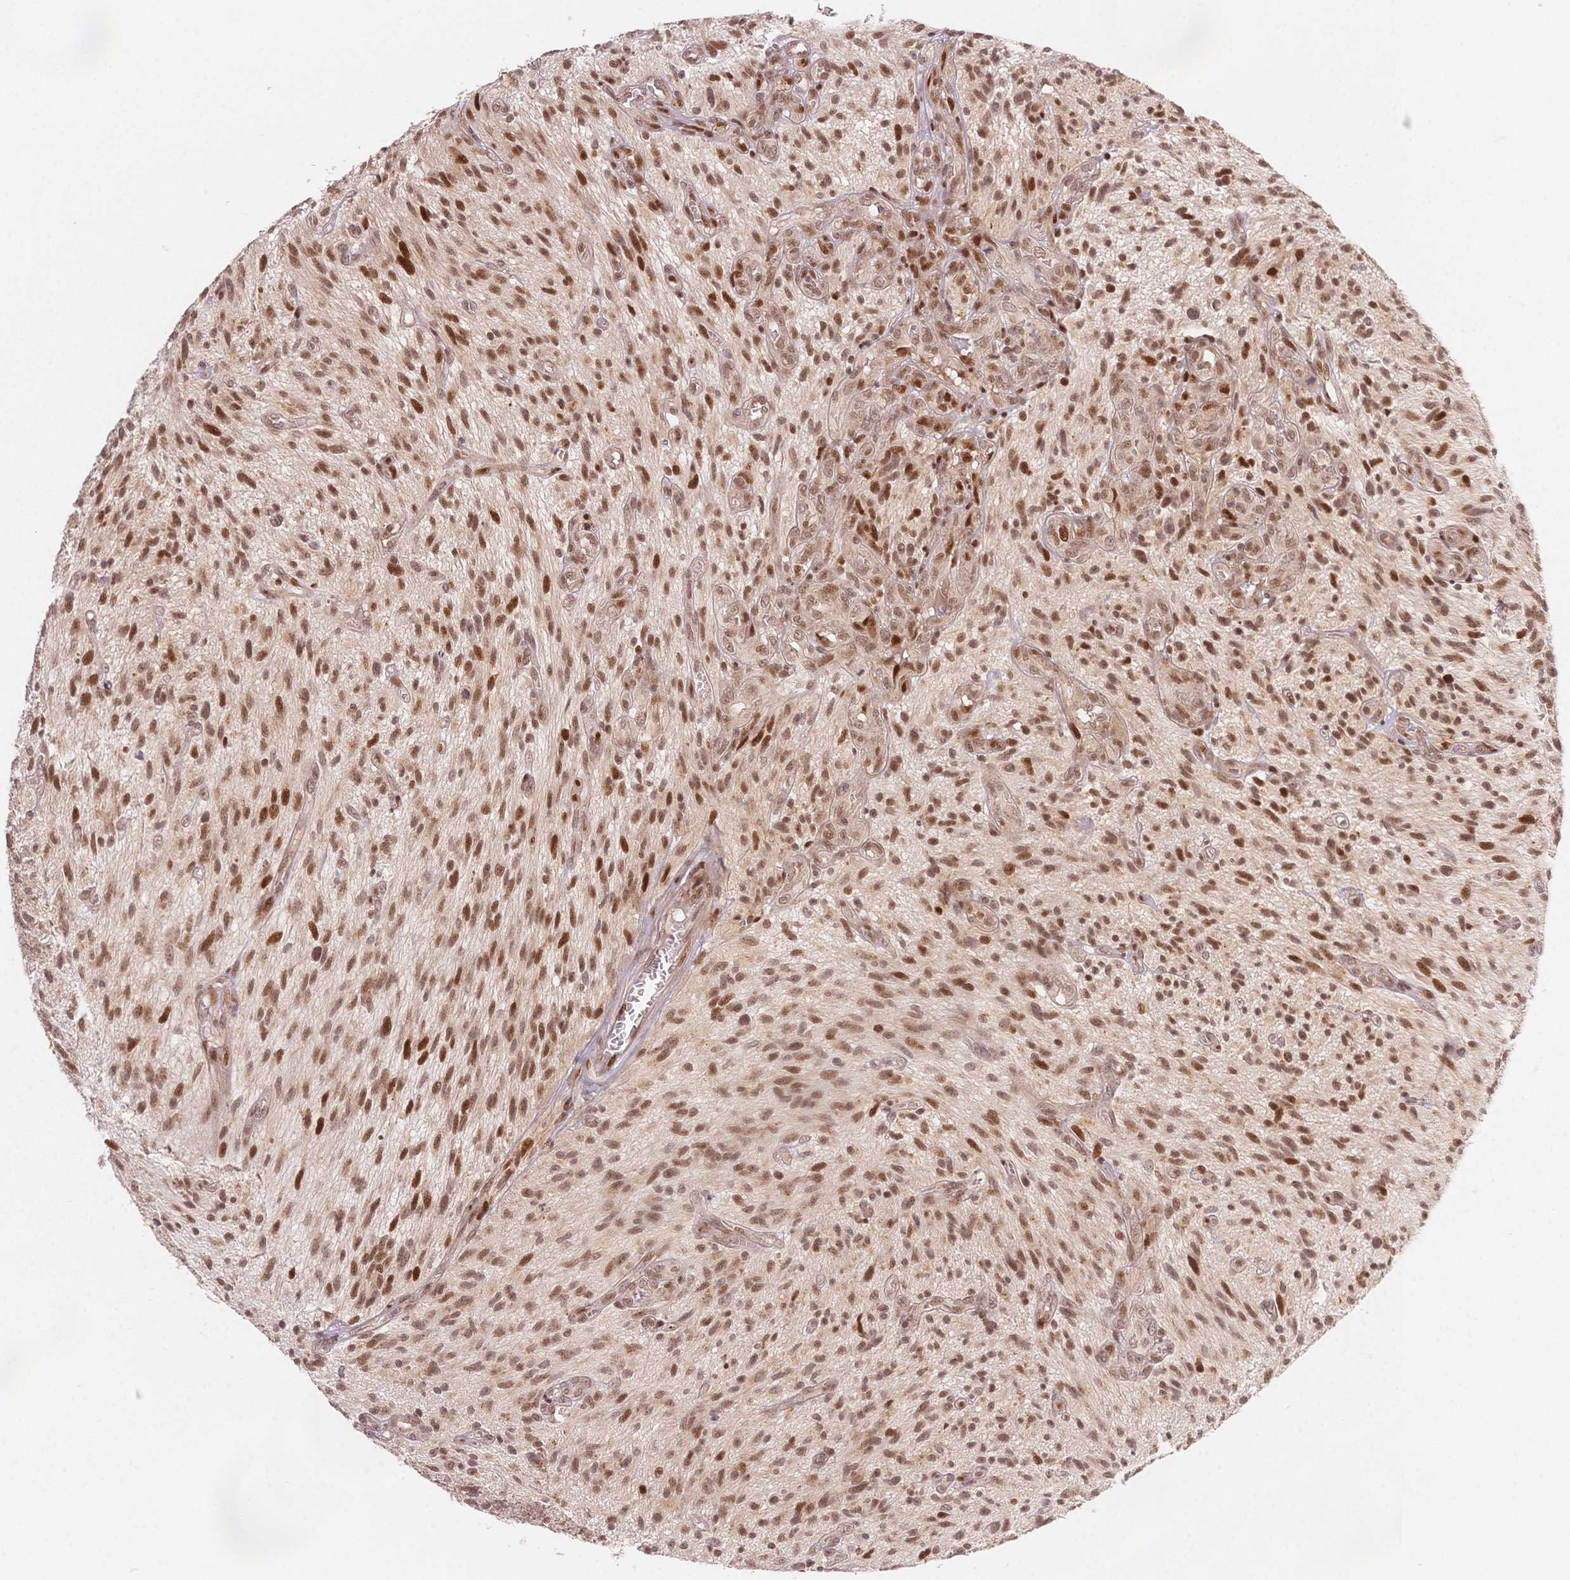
{"staining": {"intensity": "strong", "quantity": ">75%", "location": "nuclear"}, "tissue": "glioma", "cell_type": "Tumor cells", "image_type": "cancer", "snomed": [{"axis": "morphology", "description": "Glioma, malignant, High grade"}, {"axis": "topography", "description": "Brain"}], "caption": "Protein positivity by immunohistochemistry displays strong nuclear staining in approximately >75% of tumor cells in glioma. (Stains: DAB (3,3'-diaminobenzidine) in brown, nuclei in blue, Microscopy: brightfield microscopy at high magnification).", "gene": "STK39", "patient": {"sex": "male", "age": 75}}